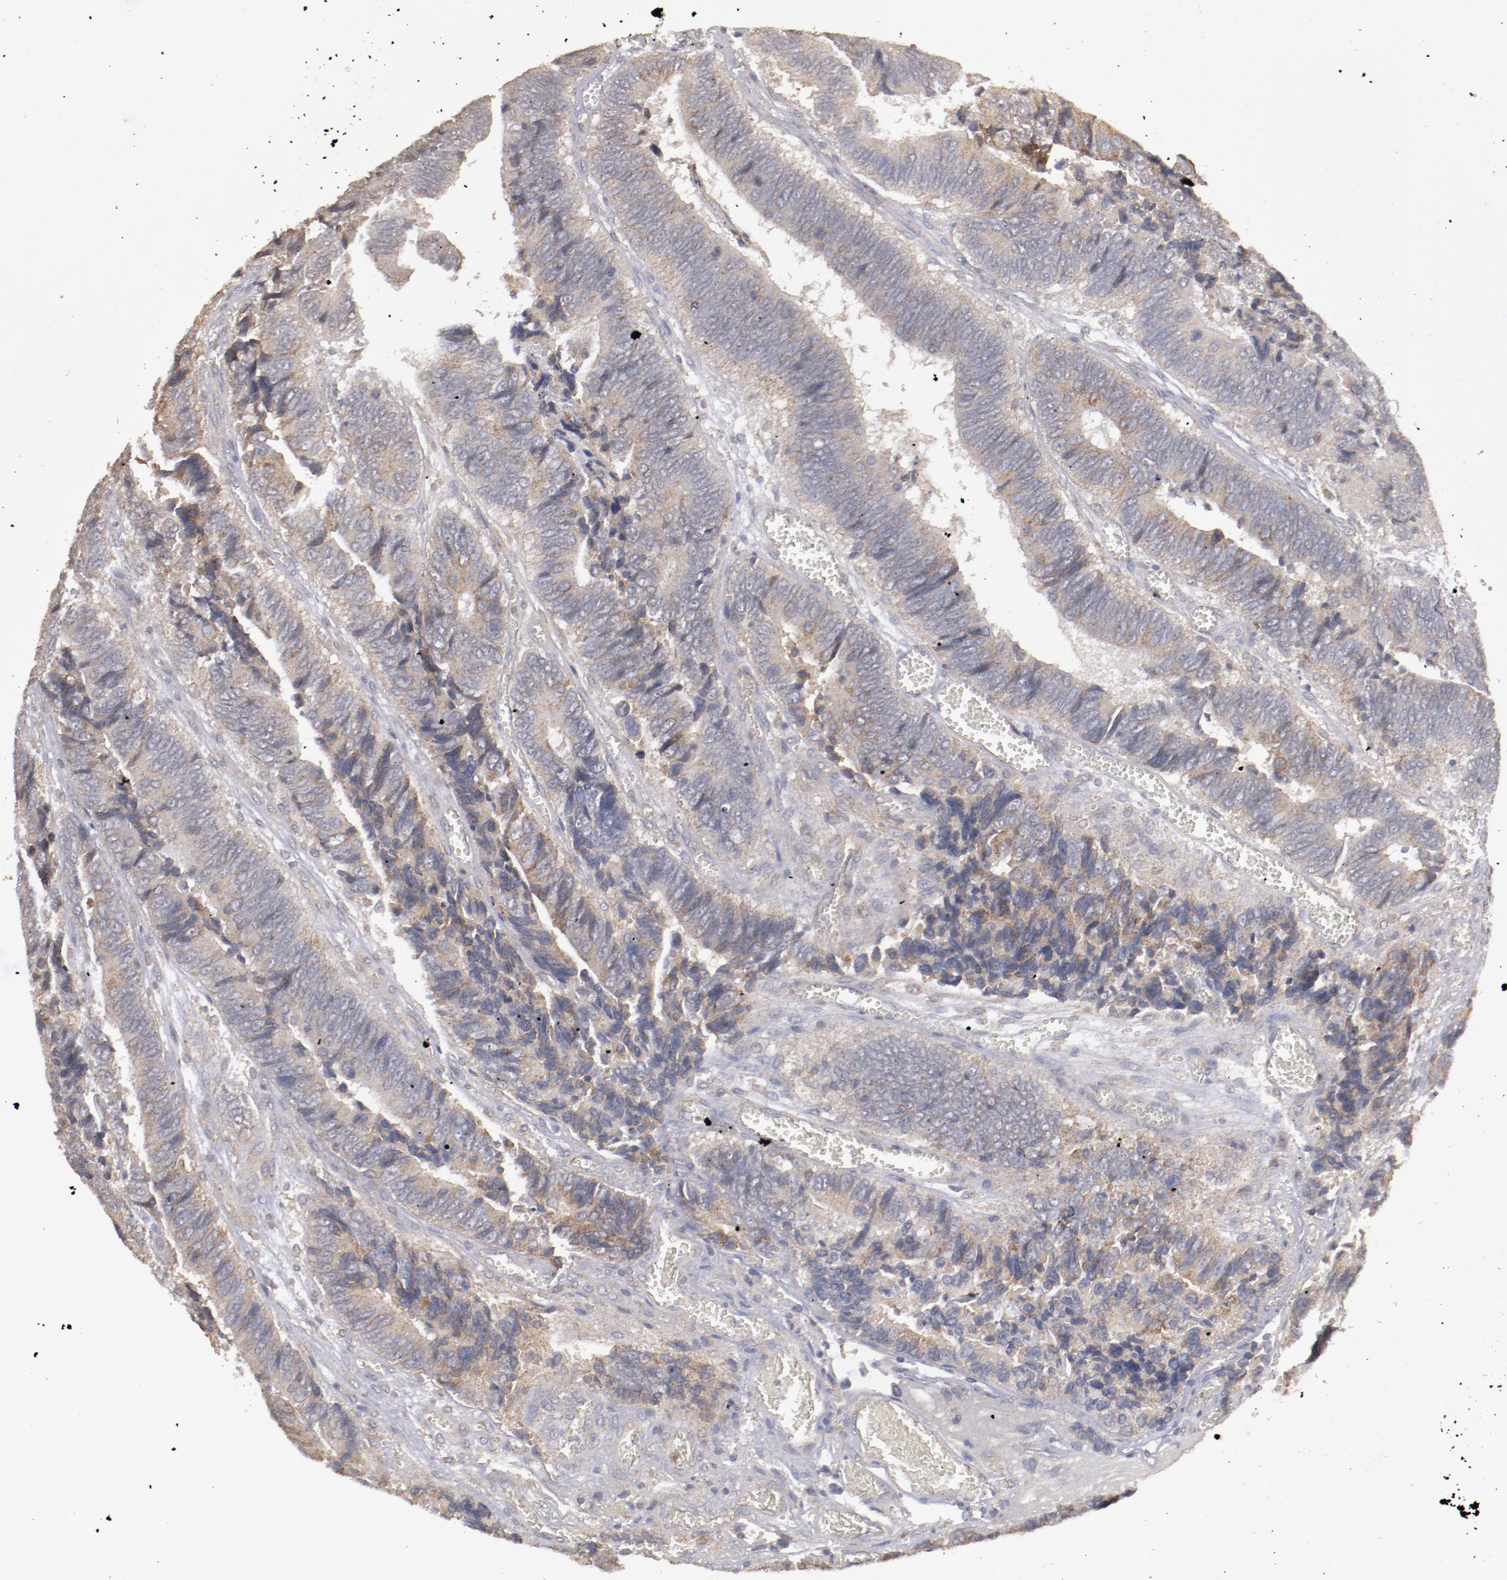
{"staining": {"intensity": "moderate", "quantity": "25%-75%", "location": "cytoplasmic/membranous"}, "tissue": "colorectal cancer", "cell_type": "Tumor cells", "image_type": "cancer", "snomed": [{"axis": "morphology", "description": "Adenocarcinoma, NOS"}, {"axis": "topography", "description": "Colon"}], "caption": "Immunohistochemical staining of human adenocarcinoma (colorectal) shows moderate cytoplasmic/membranous protein expression in about 25%-75% of tumor cells.", "gene": "FAT1", "patient": {"sex": "male", "age": 72}}